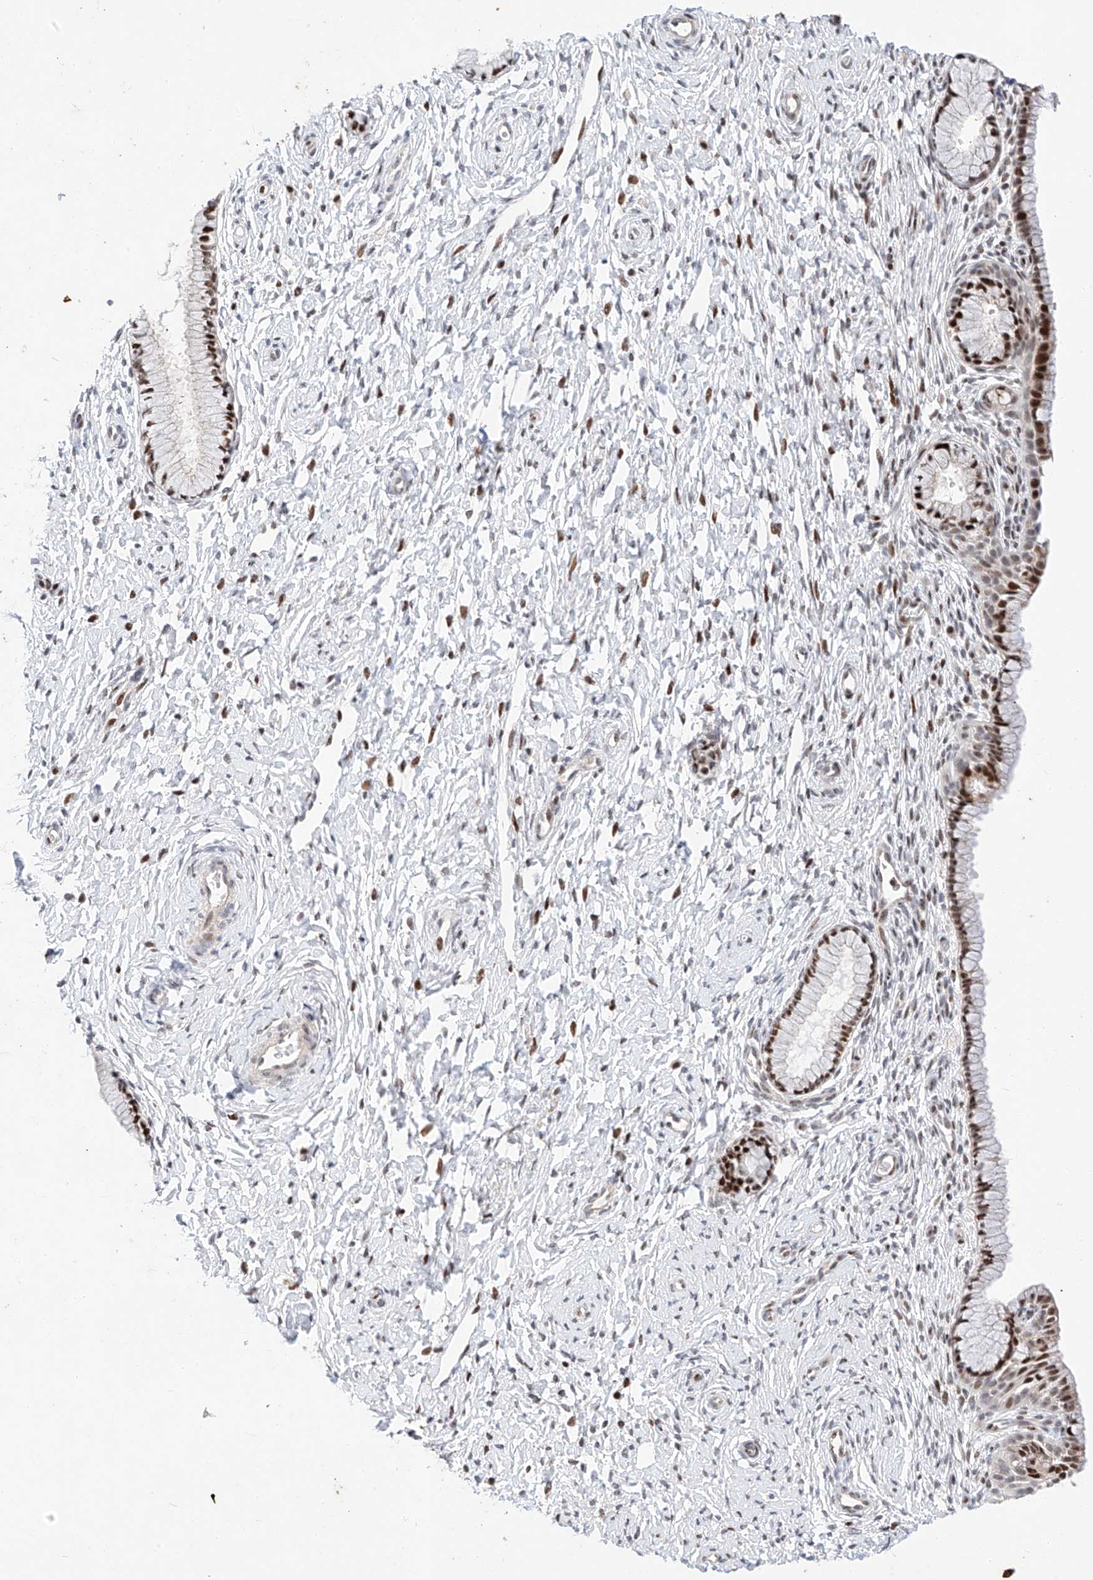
{"staining": {"intensity": "strong", "quantity": ">75%", "location": "nuclear"}, "tissue": "cervix", "cell_type": "Glandular cells", "image_type": "normal", "snomed": [{"axis": "morphology", "description": "Normal tissue, NOS"}, {"axis": "topography", "description": "Cervix"}], "caption": "Cervix stained with DAB (3,3'-diaminobenzidine) immunohistochemistry (IHC) displays high levels of strong nuclear staining in approximately >75% of glandular cells.", "gene": "HDAC9", "patient": {"sex": "female", "age": 33}}